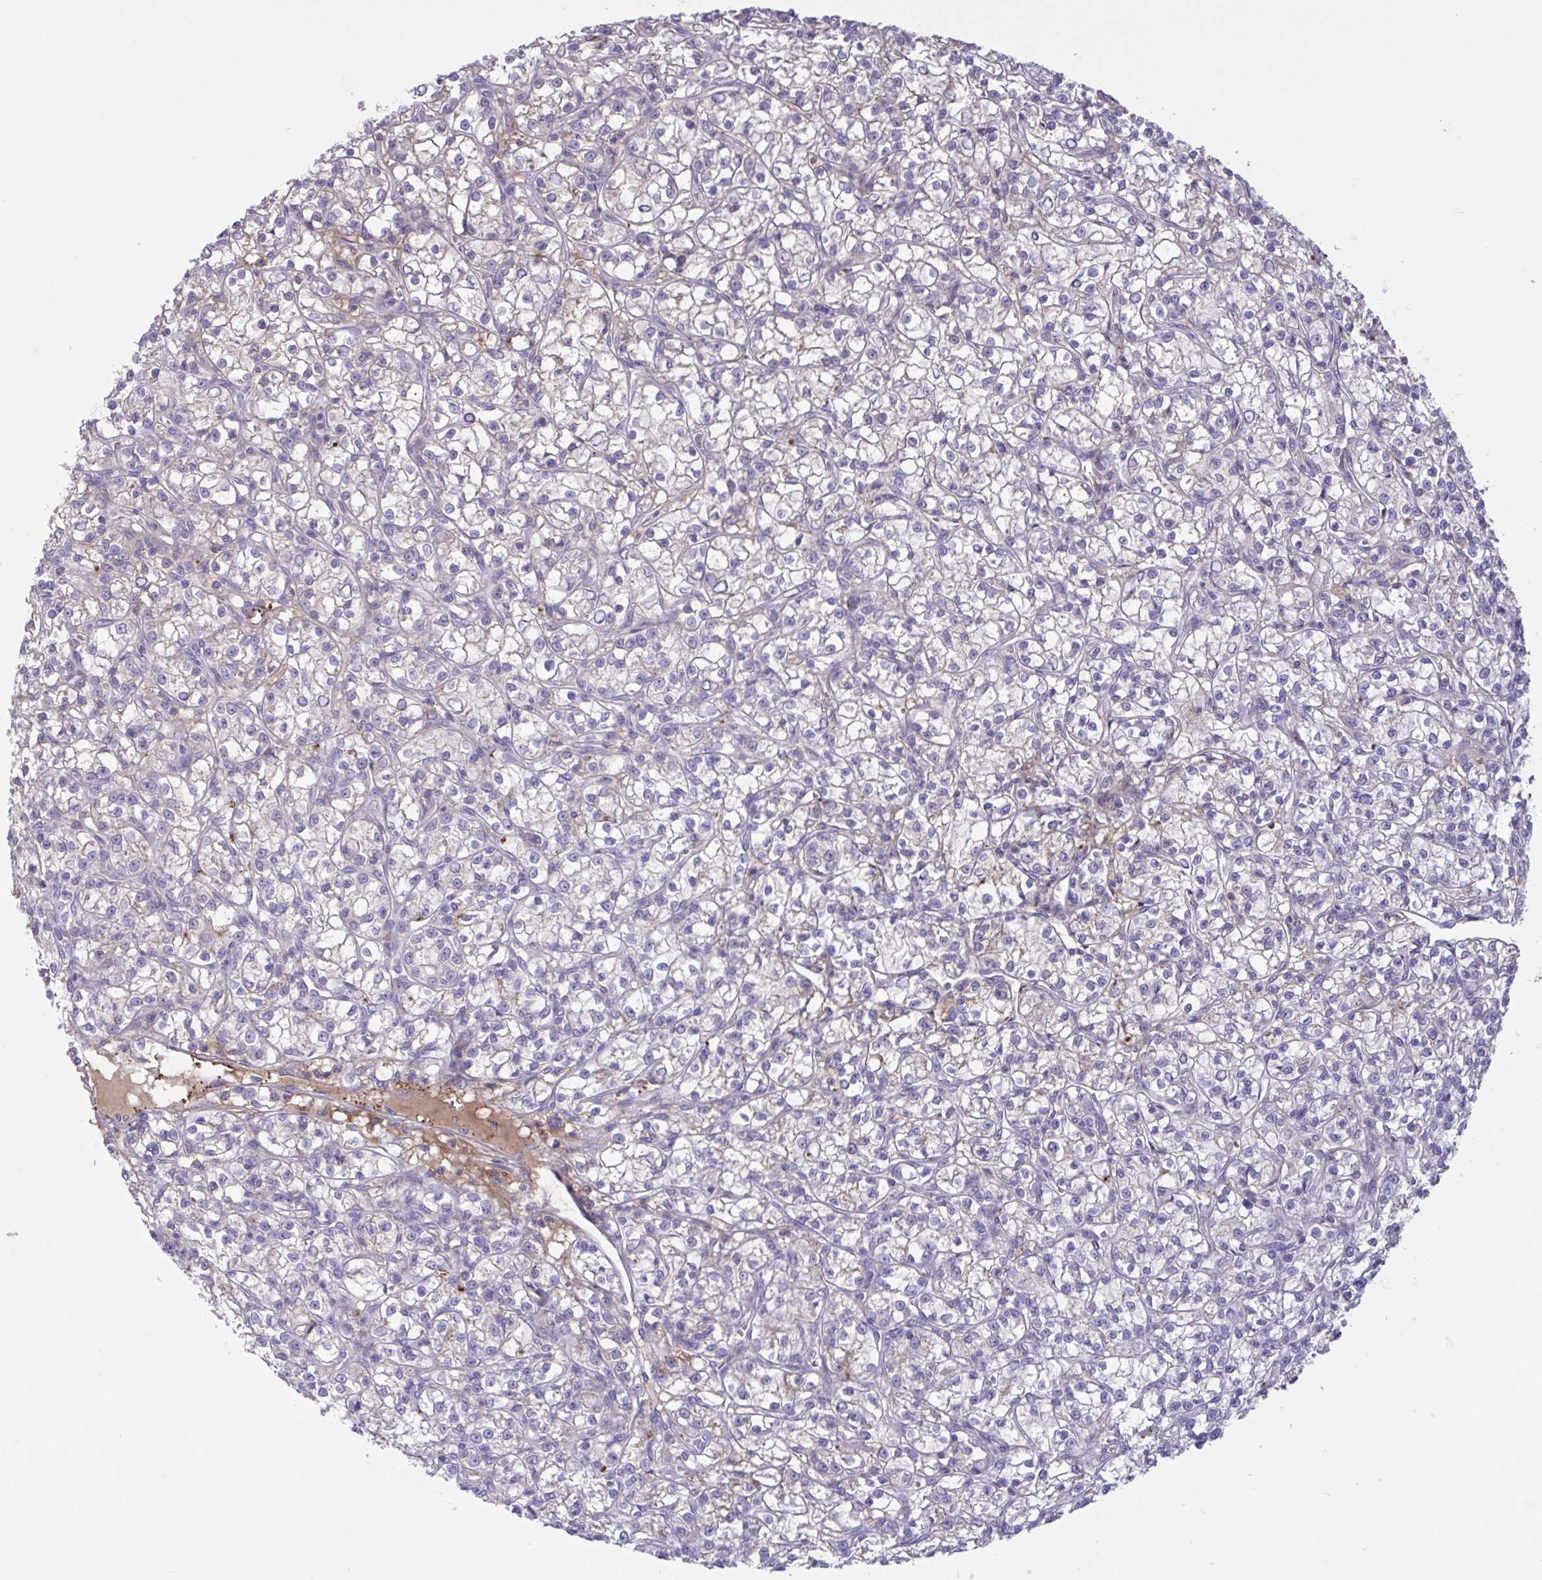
{"staining": {"intensity": "negative", "quantity": "none", "location": "none"}, "tissue": "renal cancer", "cell_type": "Tumor cells", "image_type": "cancer", "snomed": [{"axis": "morphology", "description": "Adenocarcinoma, NOS"}, {"axis": "topography", "description": "Kidney"}], "caption": "Micrograph shows no significant protein staining in tumor cells of renal cancer.", "gene": "IL1R1", "patient": {"sex": "female", "age": 59}}